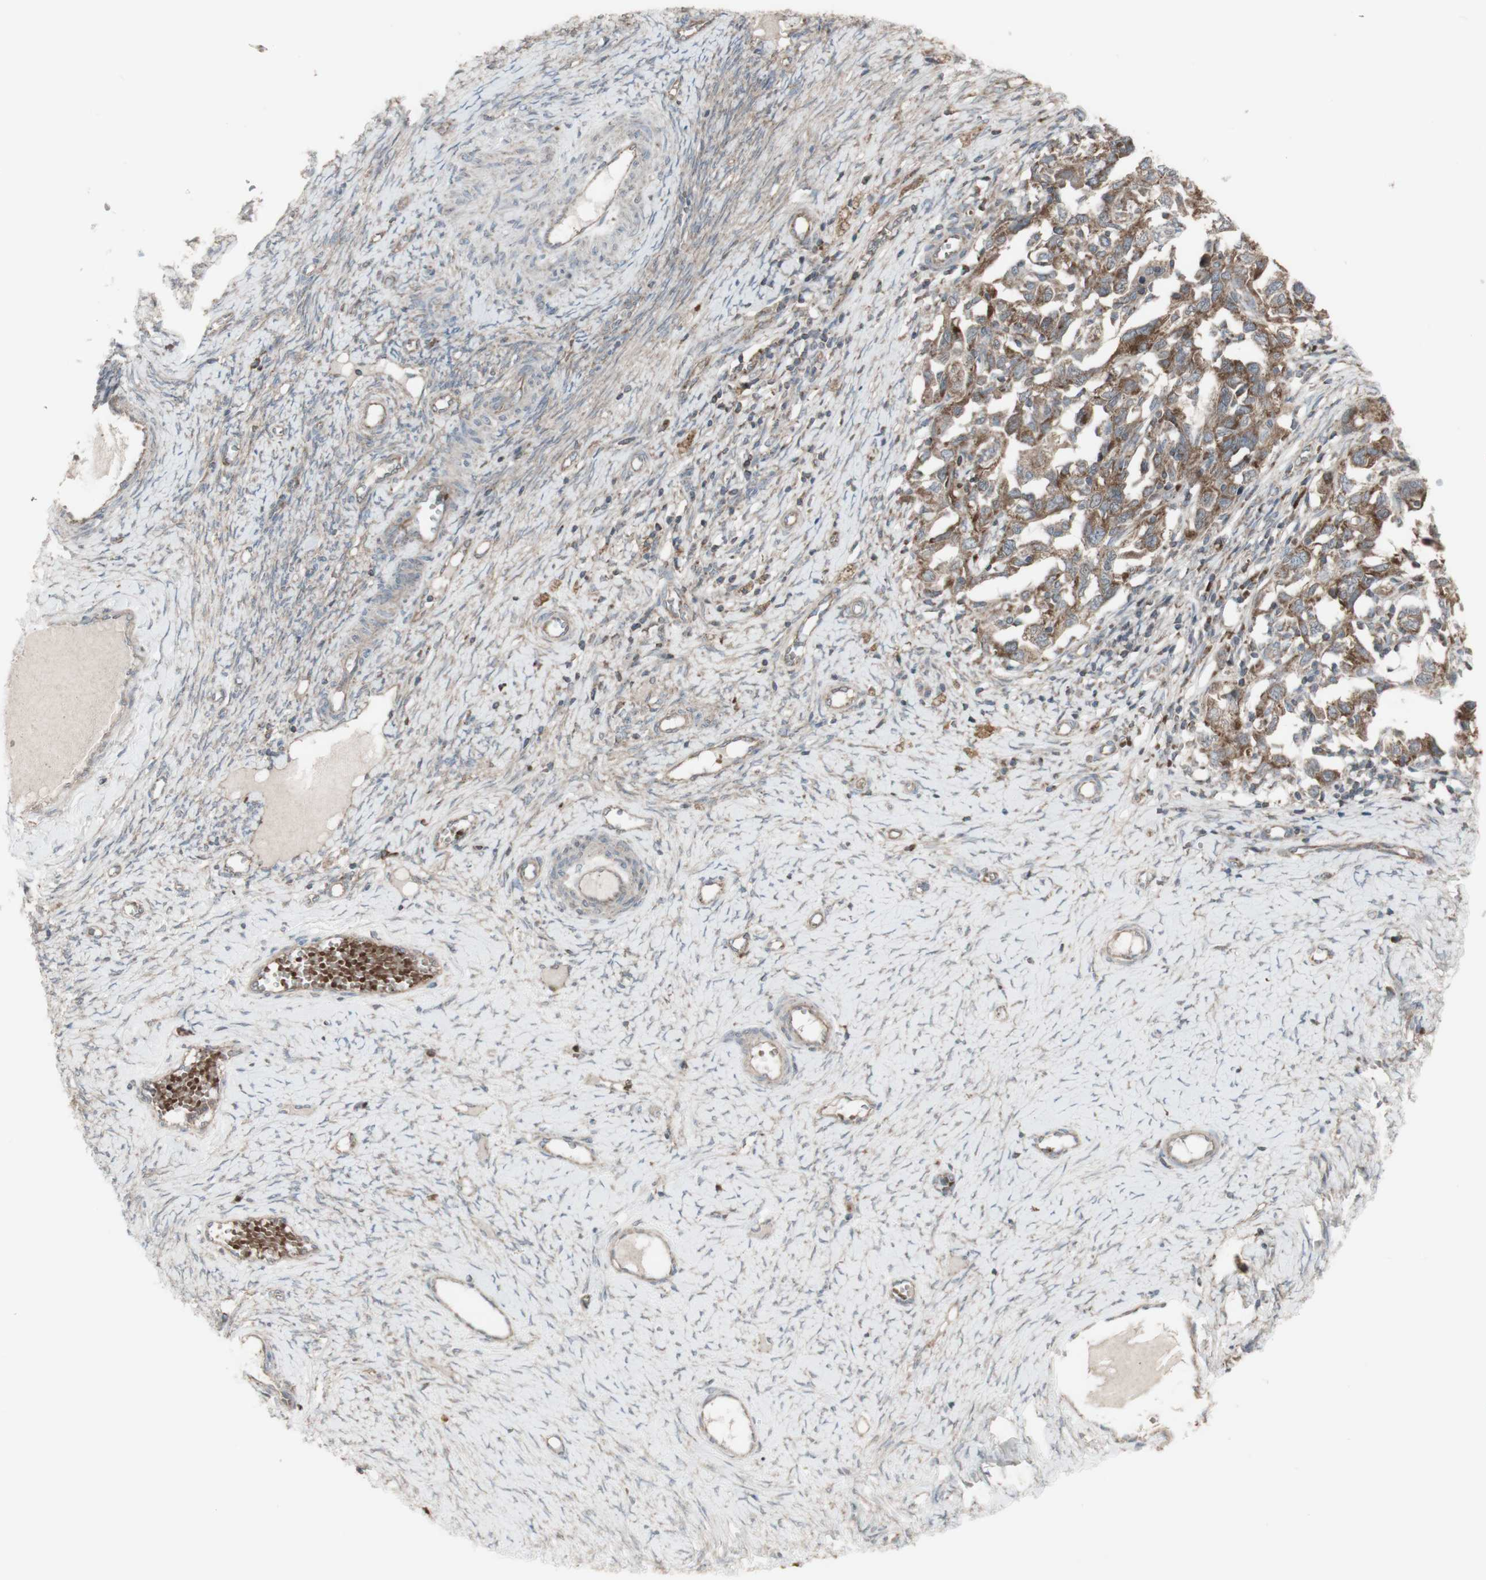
{"staining": {"intensity": "weak", "quantity": ">75%", "location": "cytoplasmic/membranous"}, "tissue": "ovarian cancer", "cell_type": "Tumor cells", "image_type": "cancer", "snomed": [{"axis": "morphology", "description": "Carcinoma, NOS"}, {"axis": "morphology", "description": "Cystadenocarcinoma, serous, NOS"}, {"axis": "topography", "description": "Ovary"}], "caption": "About >75% of tumor cells in ovarian cancer (serous cystadenocarcinoma) exhibit weak cytoplasmic/membranous protein positivity as visualized by brown immunohistochemical staining.", "gene": "SHC1", "patient": {"sex": "female", "age": 69}}